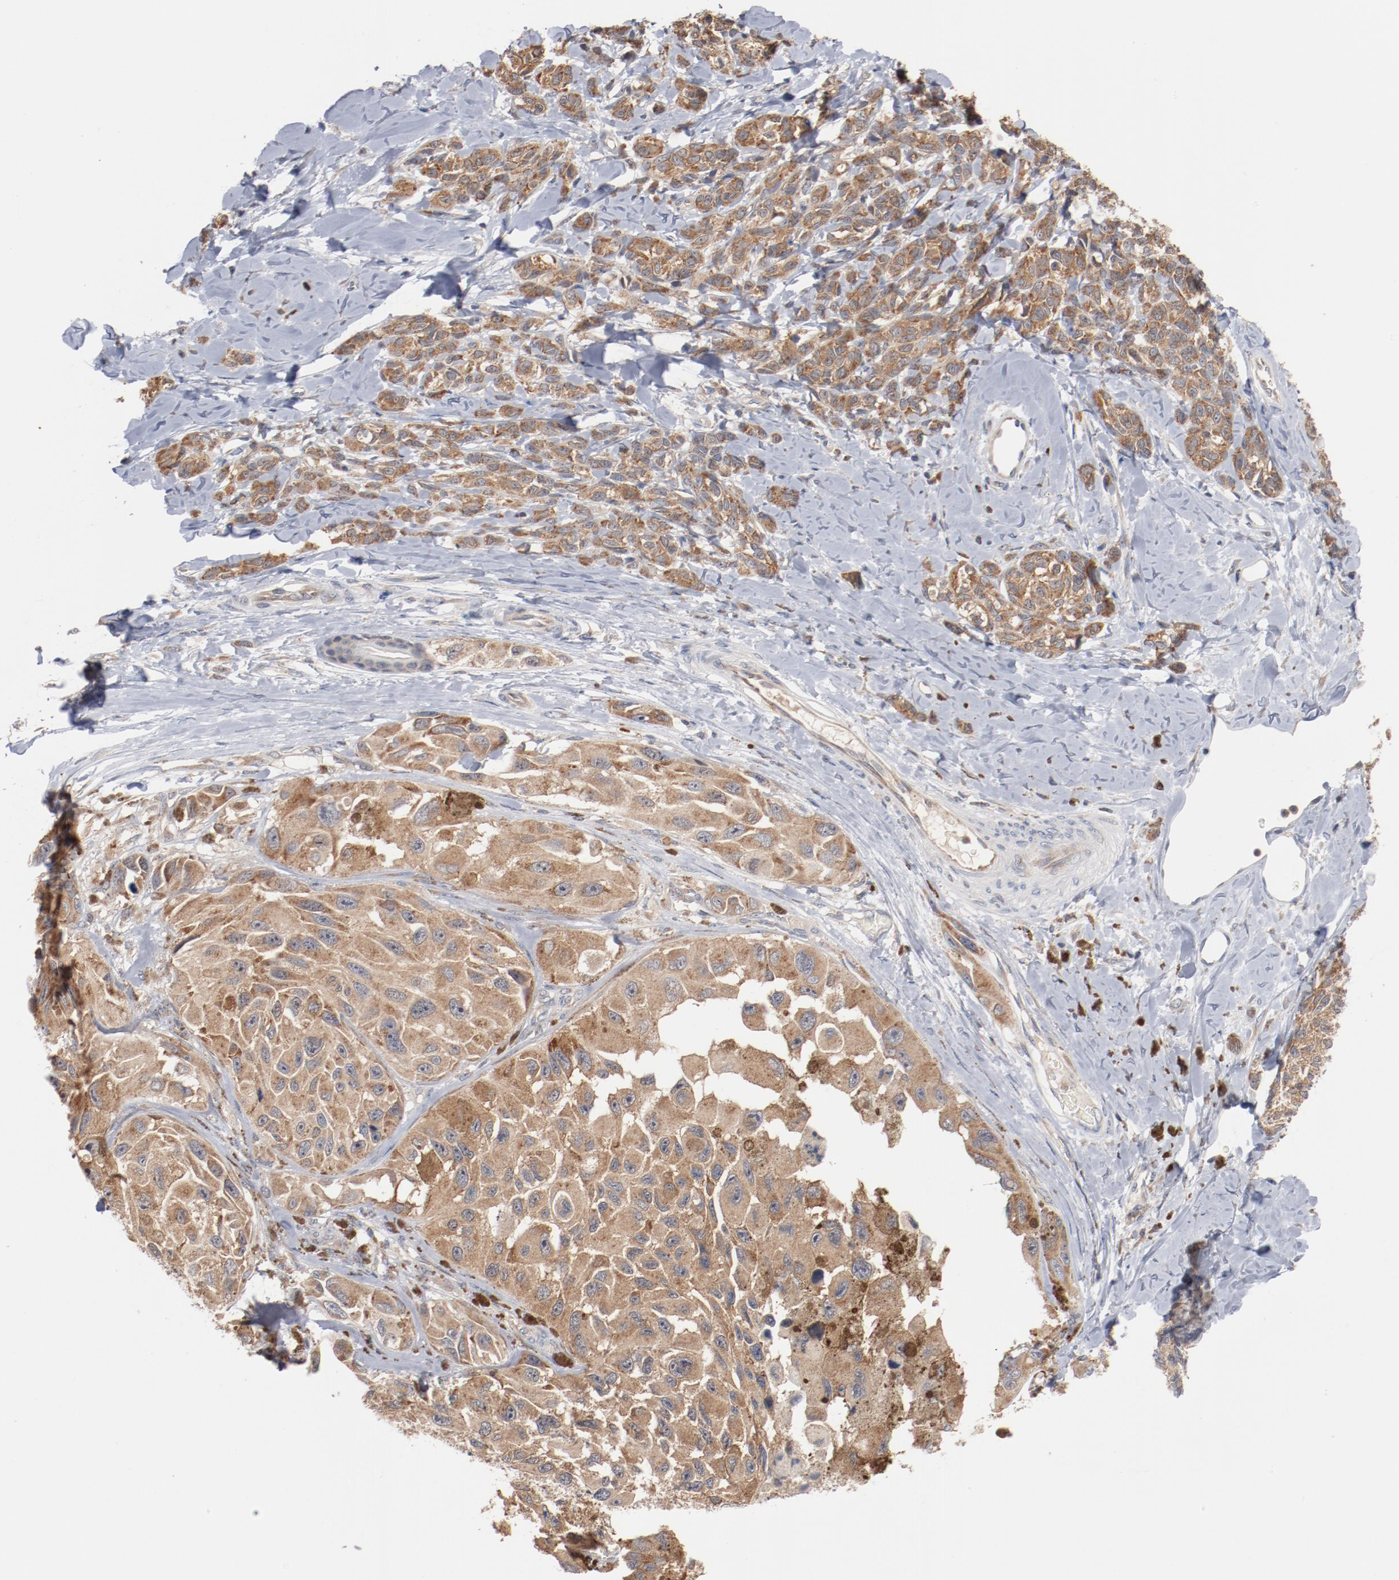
{"staining": {"intensity": "moderate", "quantity": ">75%", "location": "cytoplasmic/membranous"}, "tissue": "melanoma", "cell_type": "Tumor cells", "image_type": "cancer", "snomed": [{"axis": "morphology", "description": "Malignant melanoma, NOS"}, {"axis": "topography", "description": "Skin"}], "caption": "Malignant melanoma tissue shows moderate cytoplasmic/membranous positivity in about >75% of tumor cells, visualized by immunohistochemistry.", "gene": "RNASE11", "patient": {"sex": "female", "age": 73}}